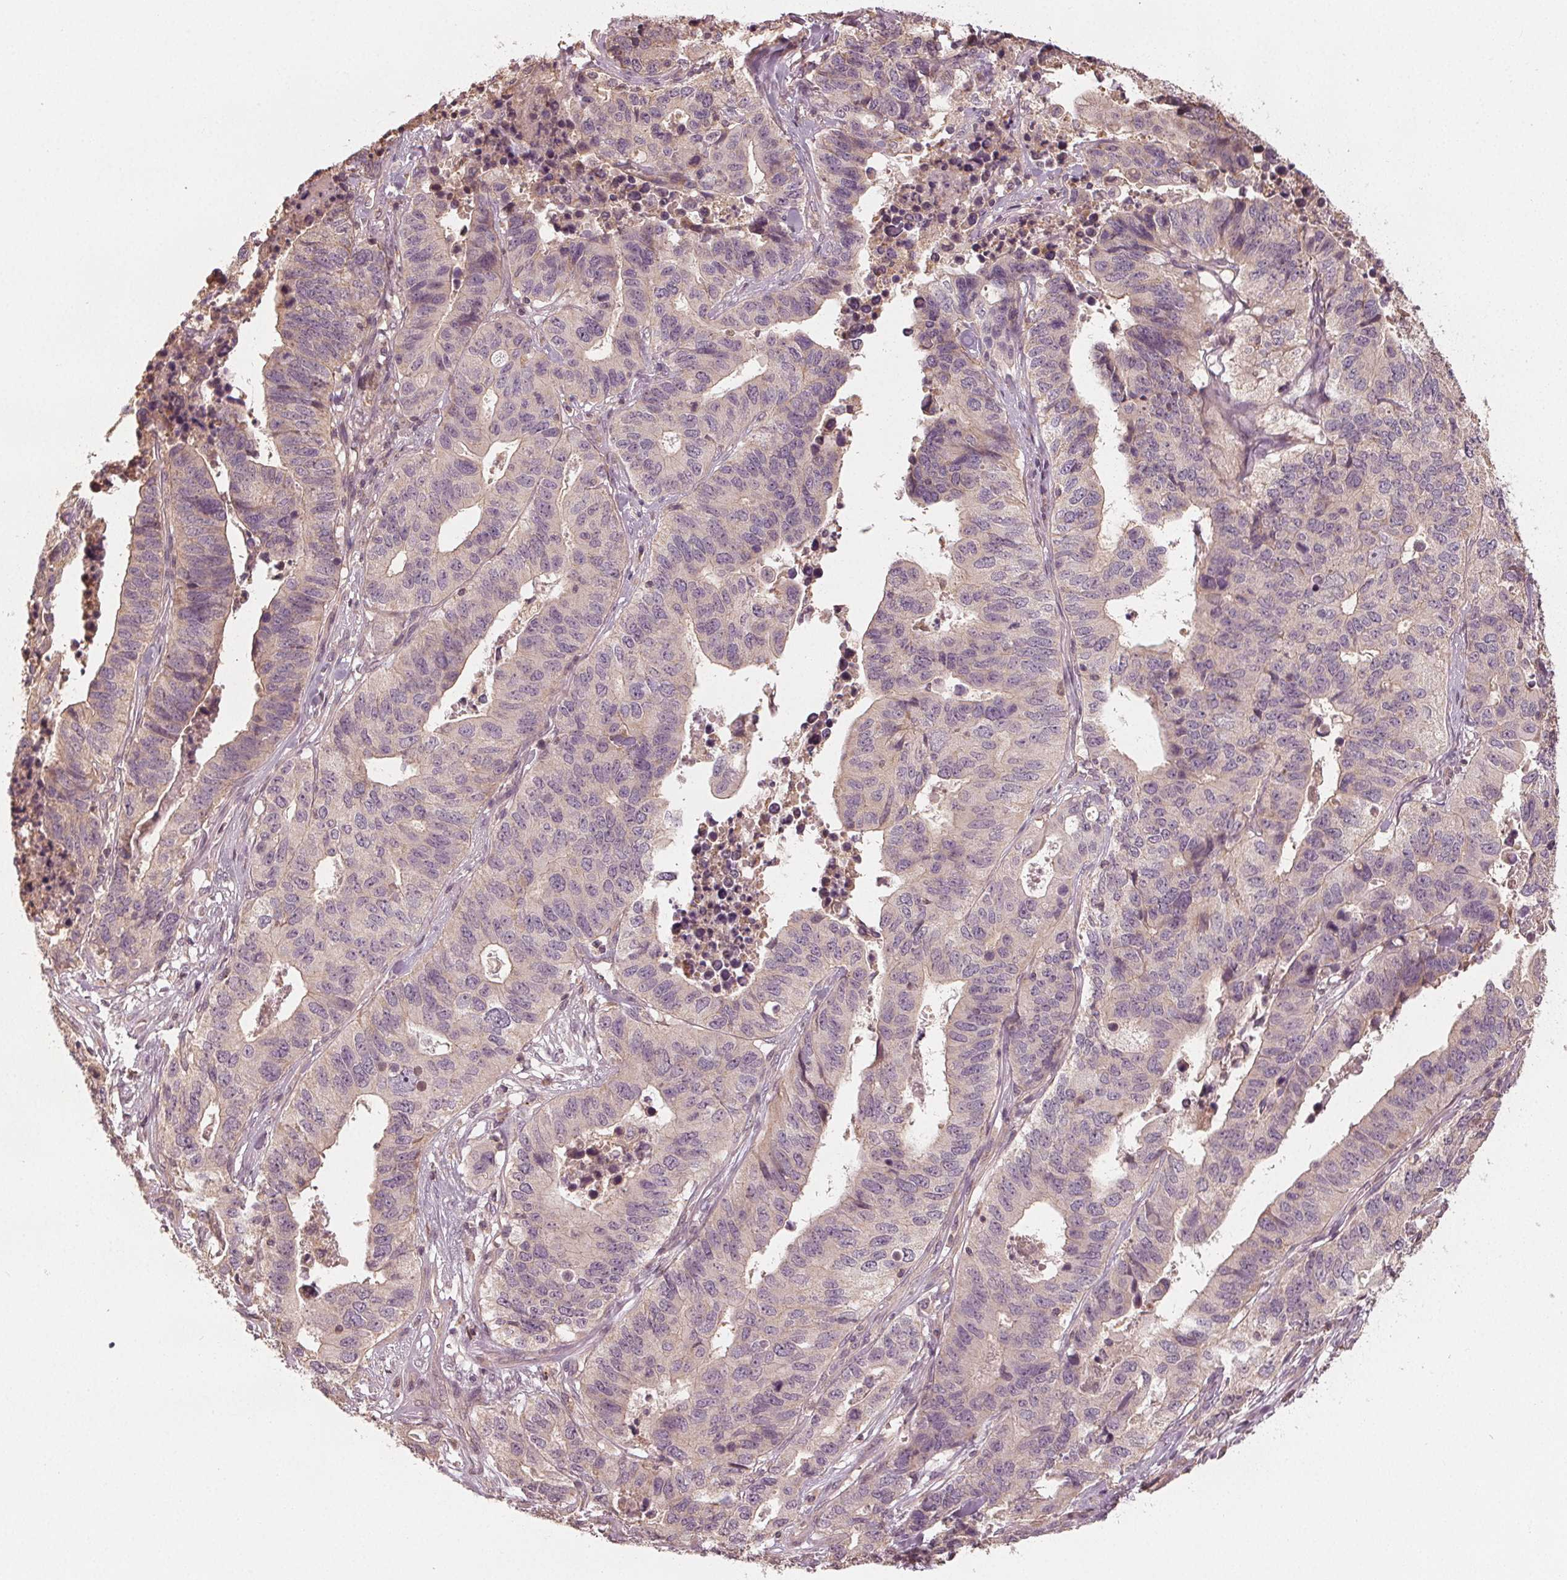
{"staining": {"intensity": "negative", "quantity": "none", "location": "none"}, "tissue": "stomach cancer", "cell_type": "Tumor cells", "image_type": "cancer", "snomed": [{"axis": "morphology", "description": "Adenocarcinoma, NOS"}, {"axis": "topography", "description": "Stomach, upper"}], "caption": "IHC micrograph of human stomach adenocarcinoma stained for a protein (brown), which displays no staining in tumor cells. (Stains: DAB (3,3'-diaminobenzidine) immunohistochemistry (IHC) with hematoxylin counter stain, Microscopy: brightfield microscopy at high magnification).", "gene": "GNB2", "patient": {"sex": "female", "age": 67}}